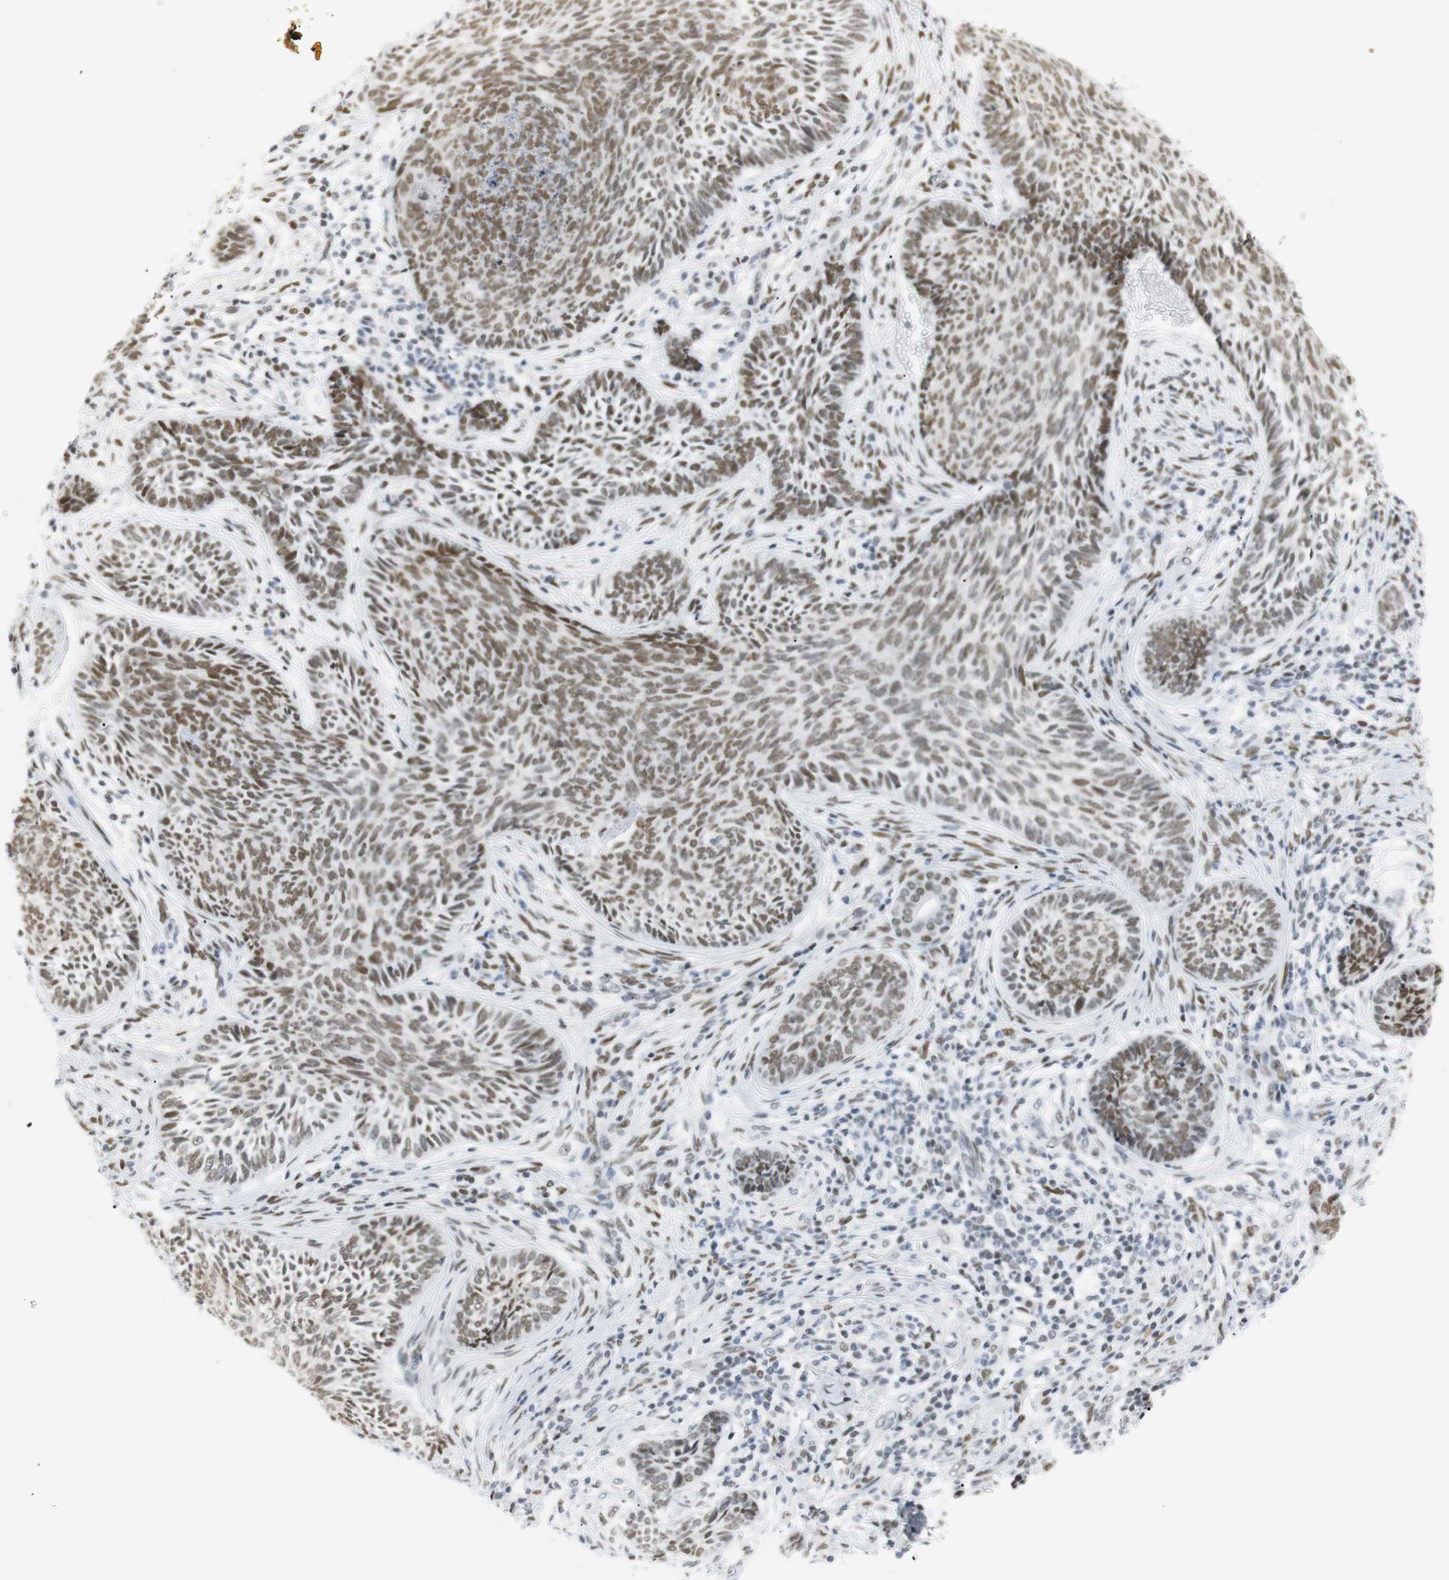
{"staining": {"intensity": "moderate", "quantity": ">75%", "location": "nuclear"}, "tissue": "skin cancer", "cell_type": "Tumor cells", "image_type": "cancer", "snomed": [{"axis": "morphology", "description": "Papilloma, NOS"}, {"axis": "morphology", "description": "Basal cell carcinoma"}, {"axis": "topography", "description": "Skin"}], "caption": "Skin cancer was stained to show a protein in brown. There is medium levels of moderate nuclear expression in approximately >75% of tumor cells. The staining was performed using DAB (3,3'-diaminobenzidine) to visualize the protein expression in brown, while the nuclei were stained in blue with hematoxylin (Magnification: 20x).", "gene": "BMI1", "patient": {"sex": "male", "age": 87}}